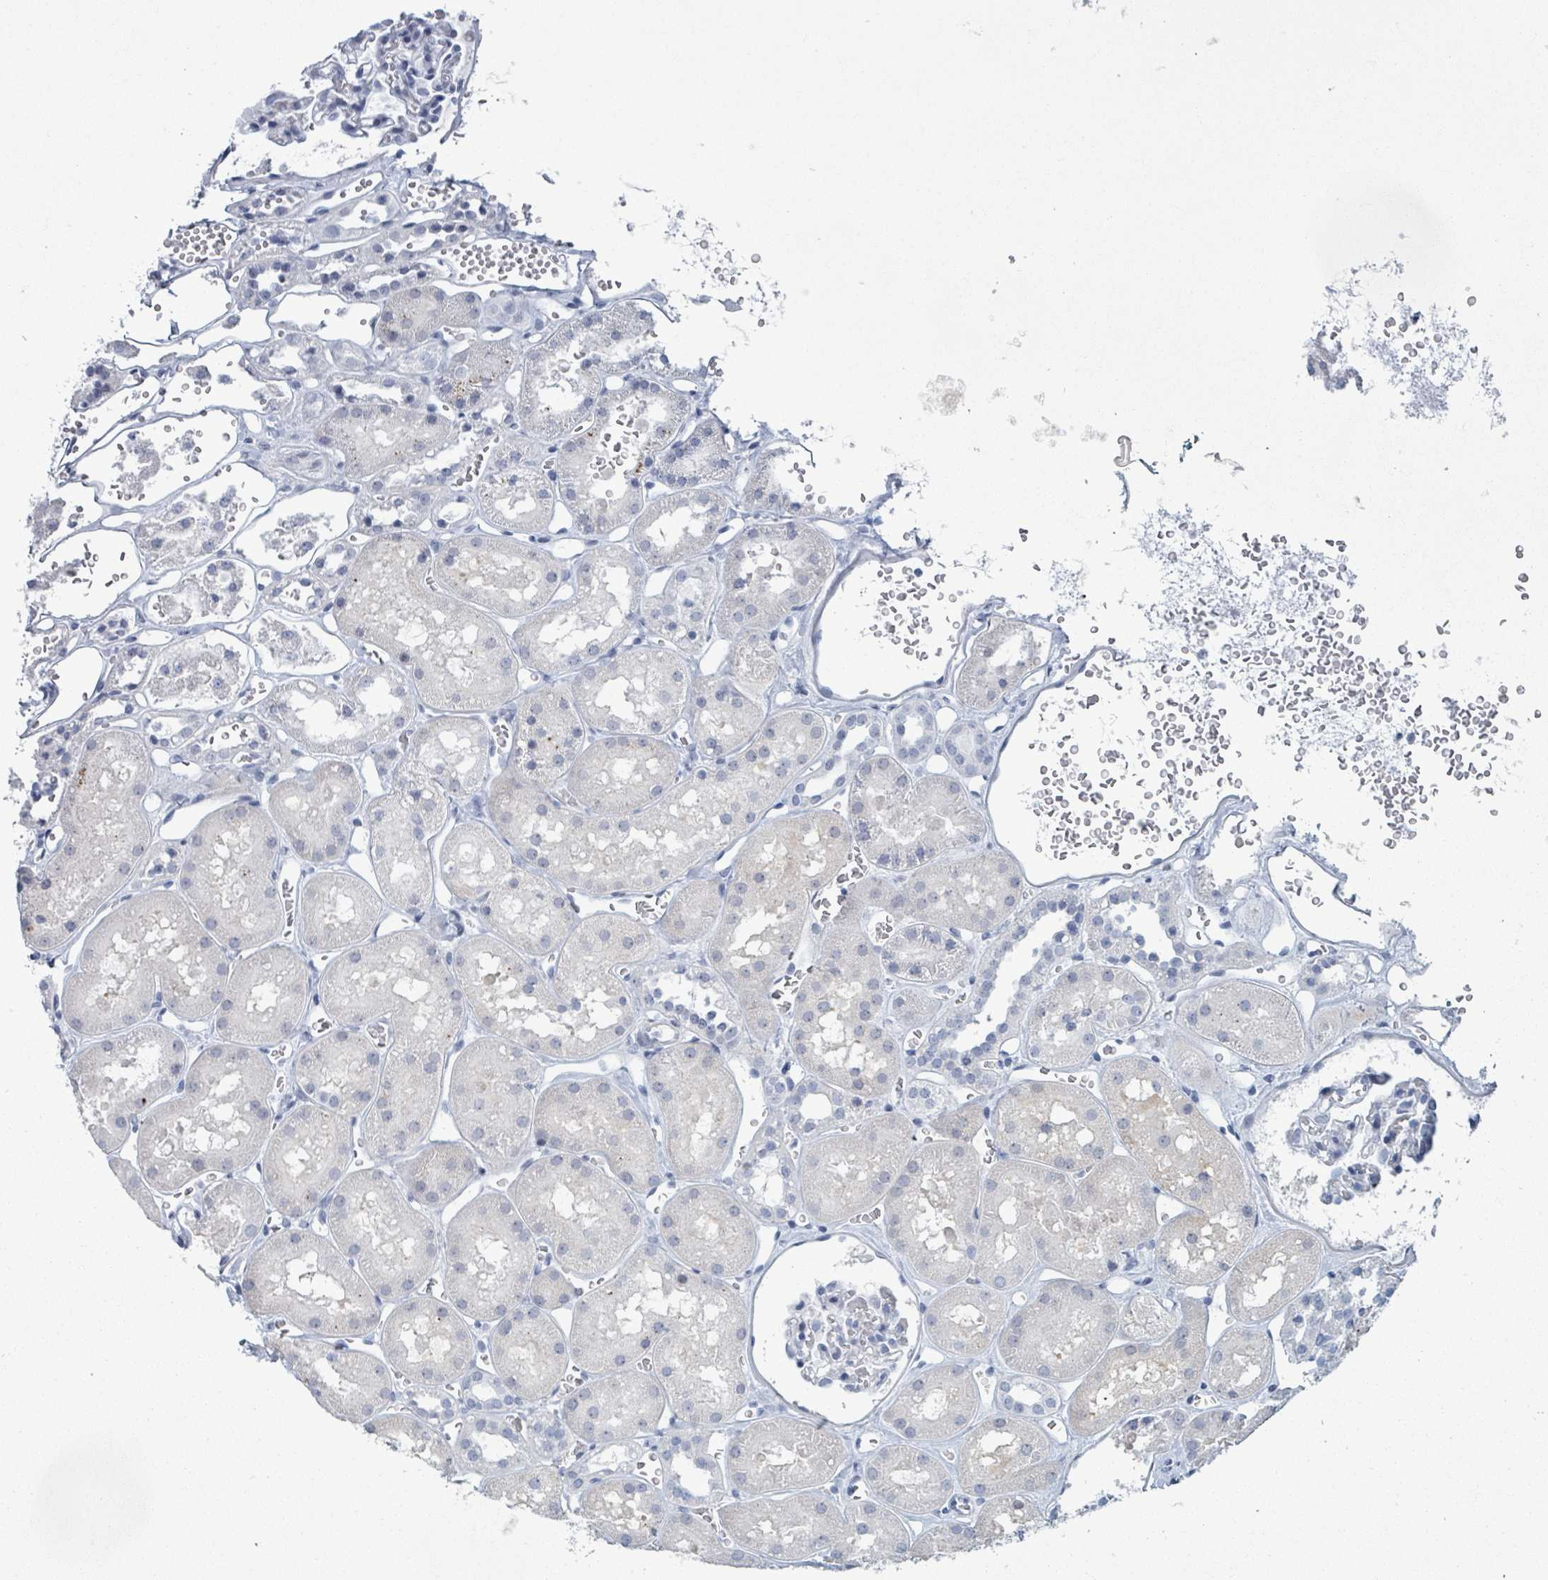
{"staining": {"intensity": "negative", "quantity": "none", "location": "none"}, "tissue": "kidney", "cell_type": "Cells in glomeruli", "image_type": "normal", "snomed": [{"axis": "morphology", "description": "Normal tissue, NOS"}, {"axis": "topography", "description": "Kidney"}], "caption": "IHC image of benign human kidney stained for a protein (brown), which displays no staining in cells in glomeruli.", "gene": "ZNF771", "patient": {"sex": "female", "age": 41}}